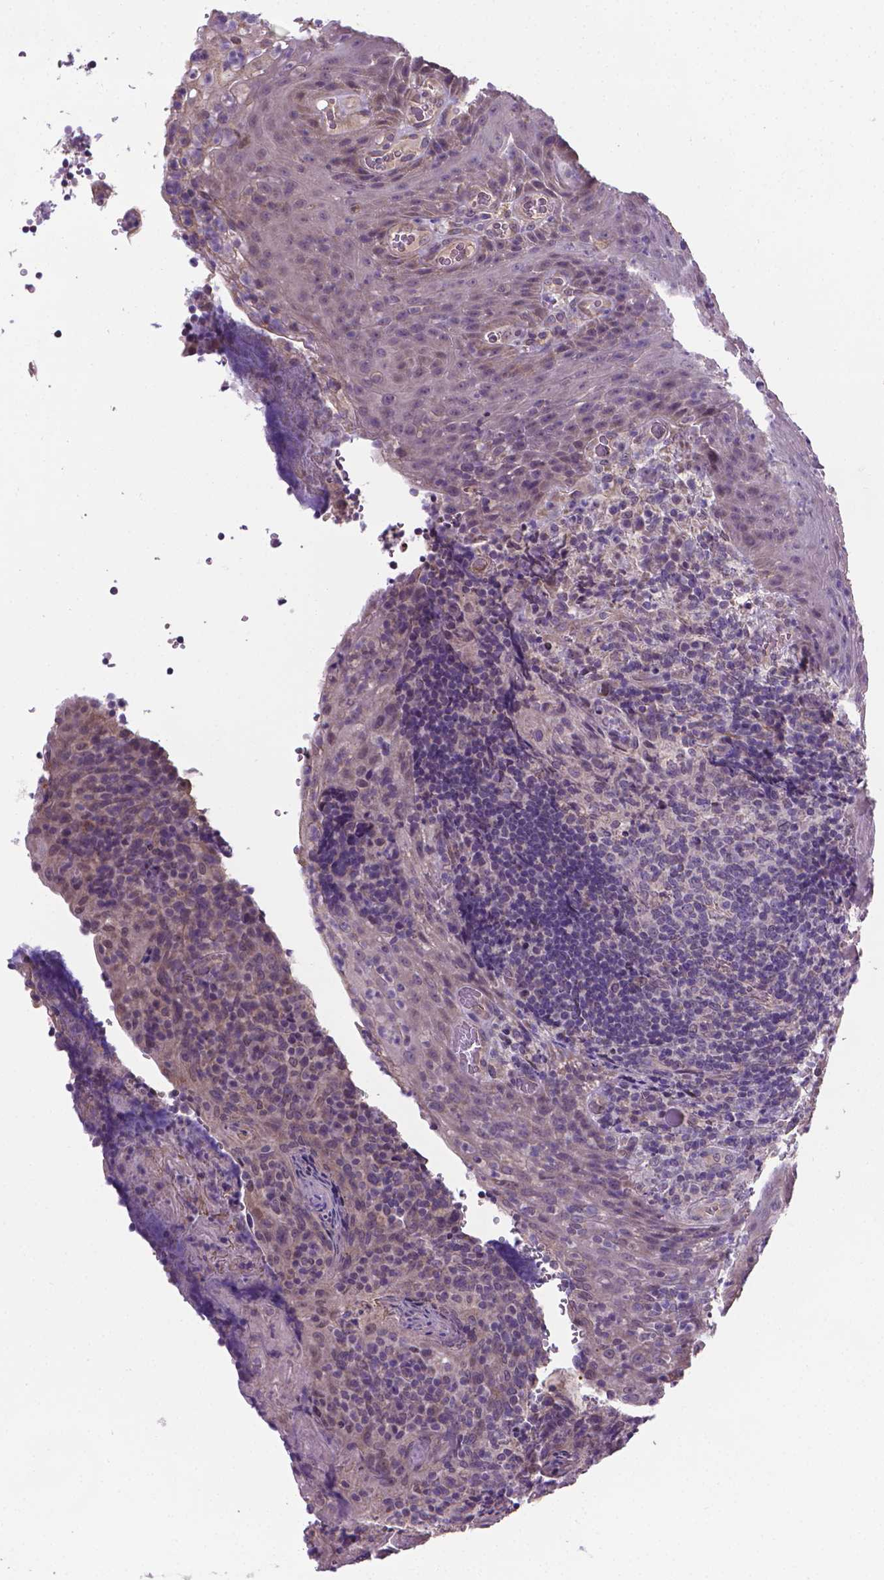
{"staining": {"intensity": "negative", "quantity": "none", "location": "none"}, "tissue": "tonsil", "cell_type": "Germinal center cells", "image_type": "normal", "snomed": [{"axis": "morphology", "description": "Normal tissue, NOS"}, {"axis": "topography", "description": "Tonsil"}], "caption": "Tonsil stained for a protein using immunohistochemistry (IHC) demonstrates no expression germinal center cells.", "gene": "GPR63", "patient": {"sex": "male", "age": 17}}